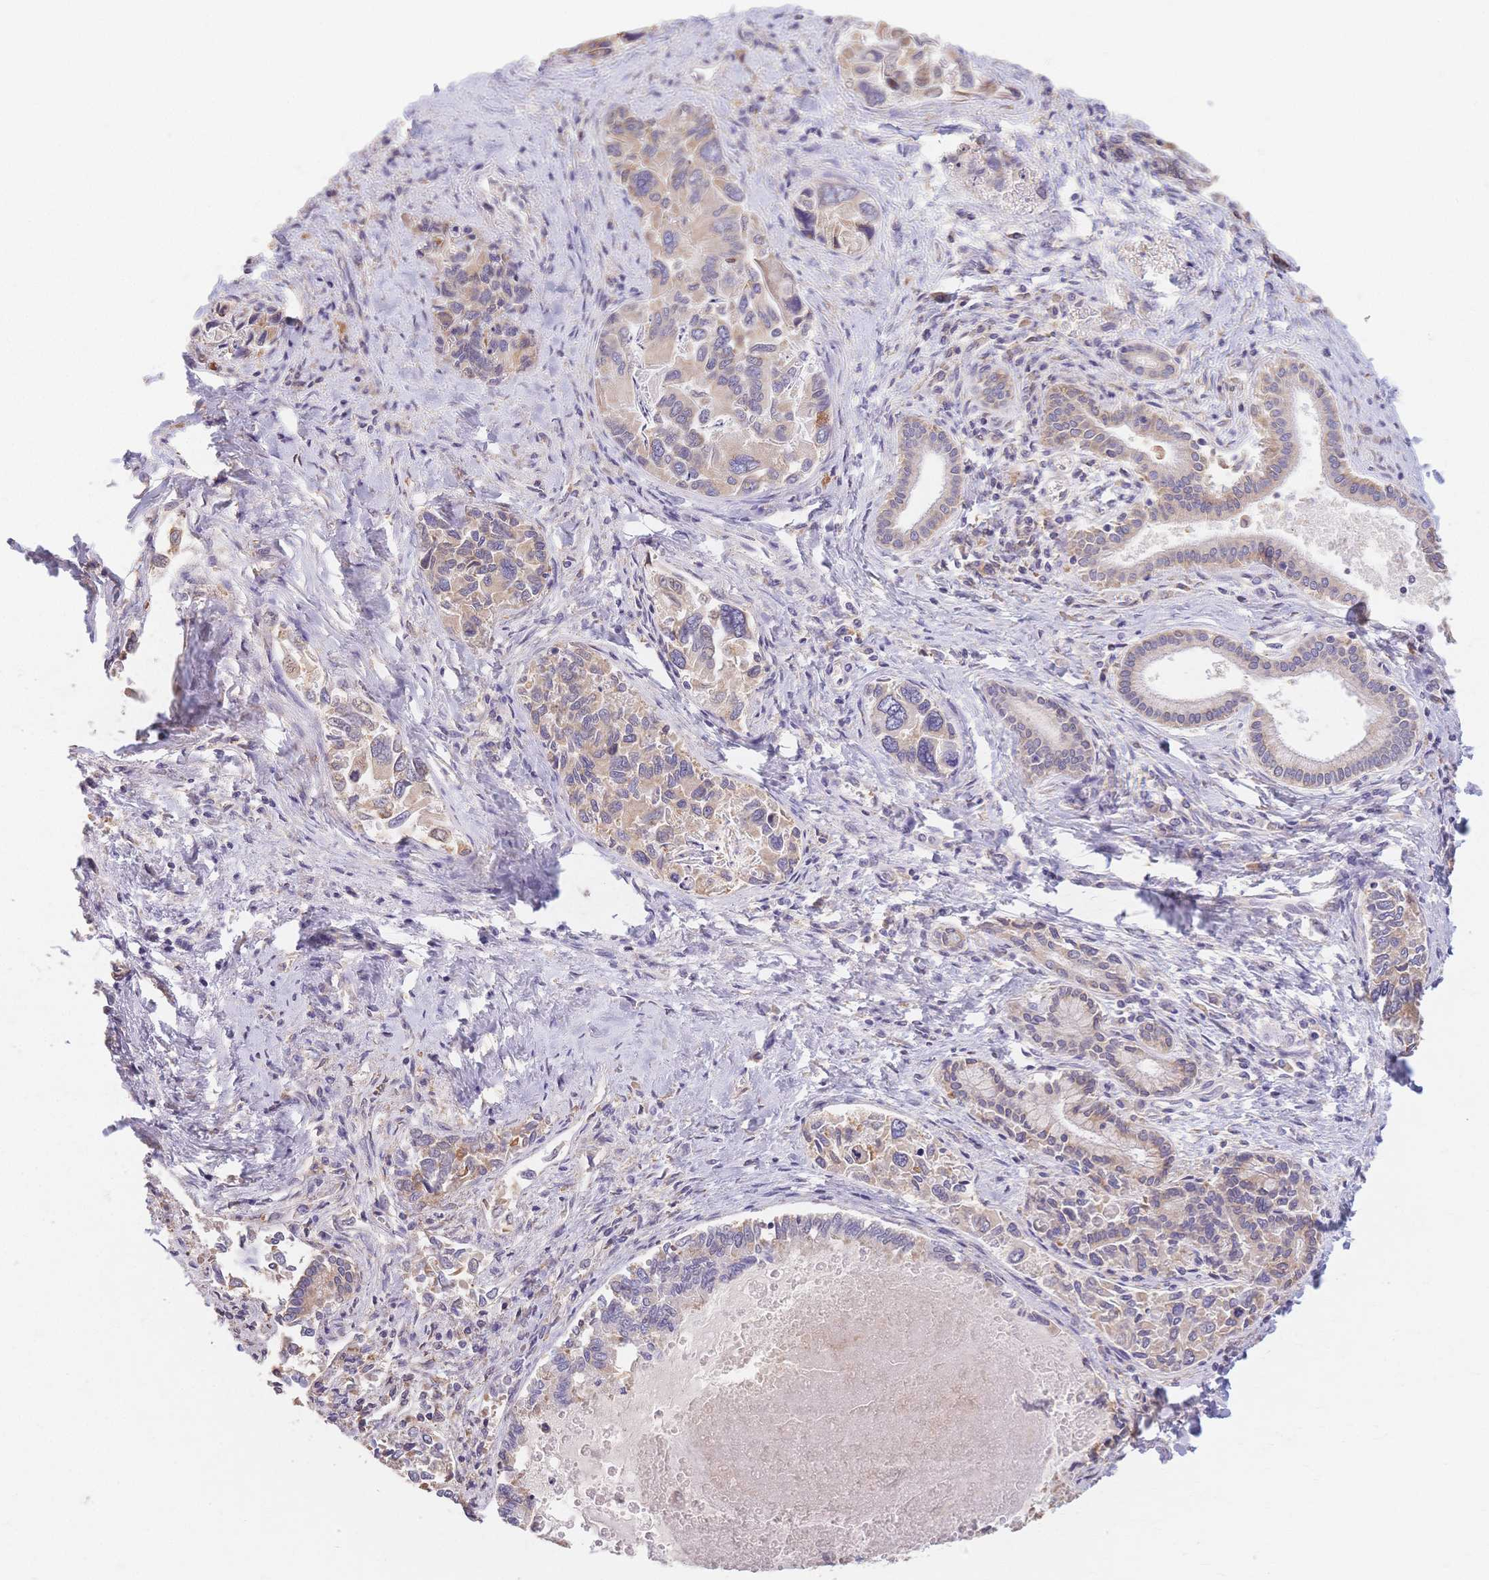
{"staining": {"intensity": "weak", "quantity": "25%-75%", "location": "cytoplasmic/membranous"}, "tissue": "liver cancer", "cell_type": "Tumor cells", "image_type": "cancer", "snomed": [{"axis": "morphology", "description": "Cholangiocarcinoma"}, {"axis": "topography", "description": "Liver"}], "caption": "Cholangiocarcinoma (liver) was stained to show a protein in brown. There is low levels of weak cytoplasmic/membranous staining in approximately 25%-75% of tumor cells.", "gene": "HS3ST5", "patient": {"sex": "male", "age": 66}}